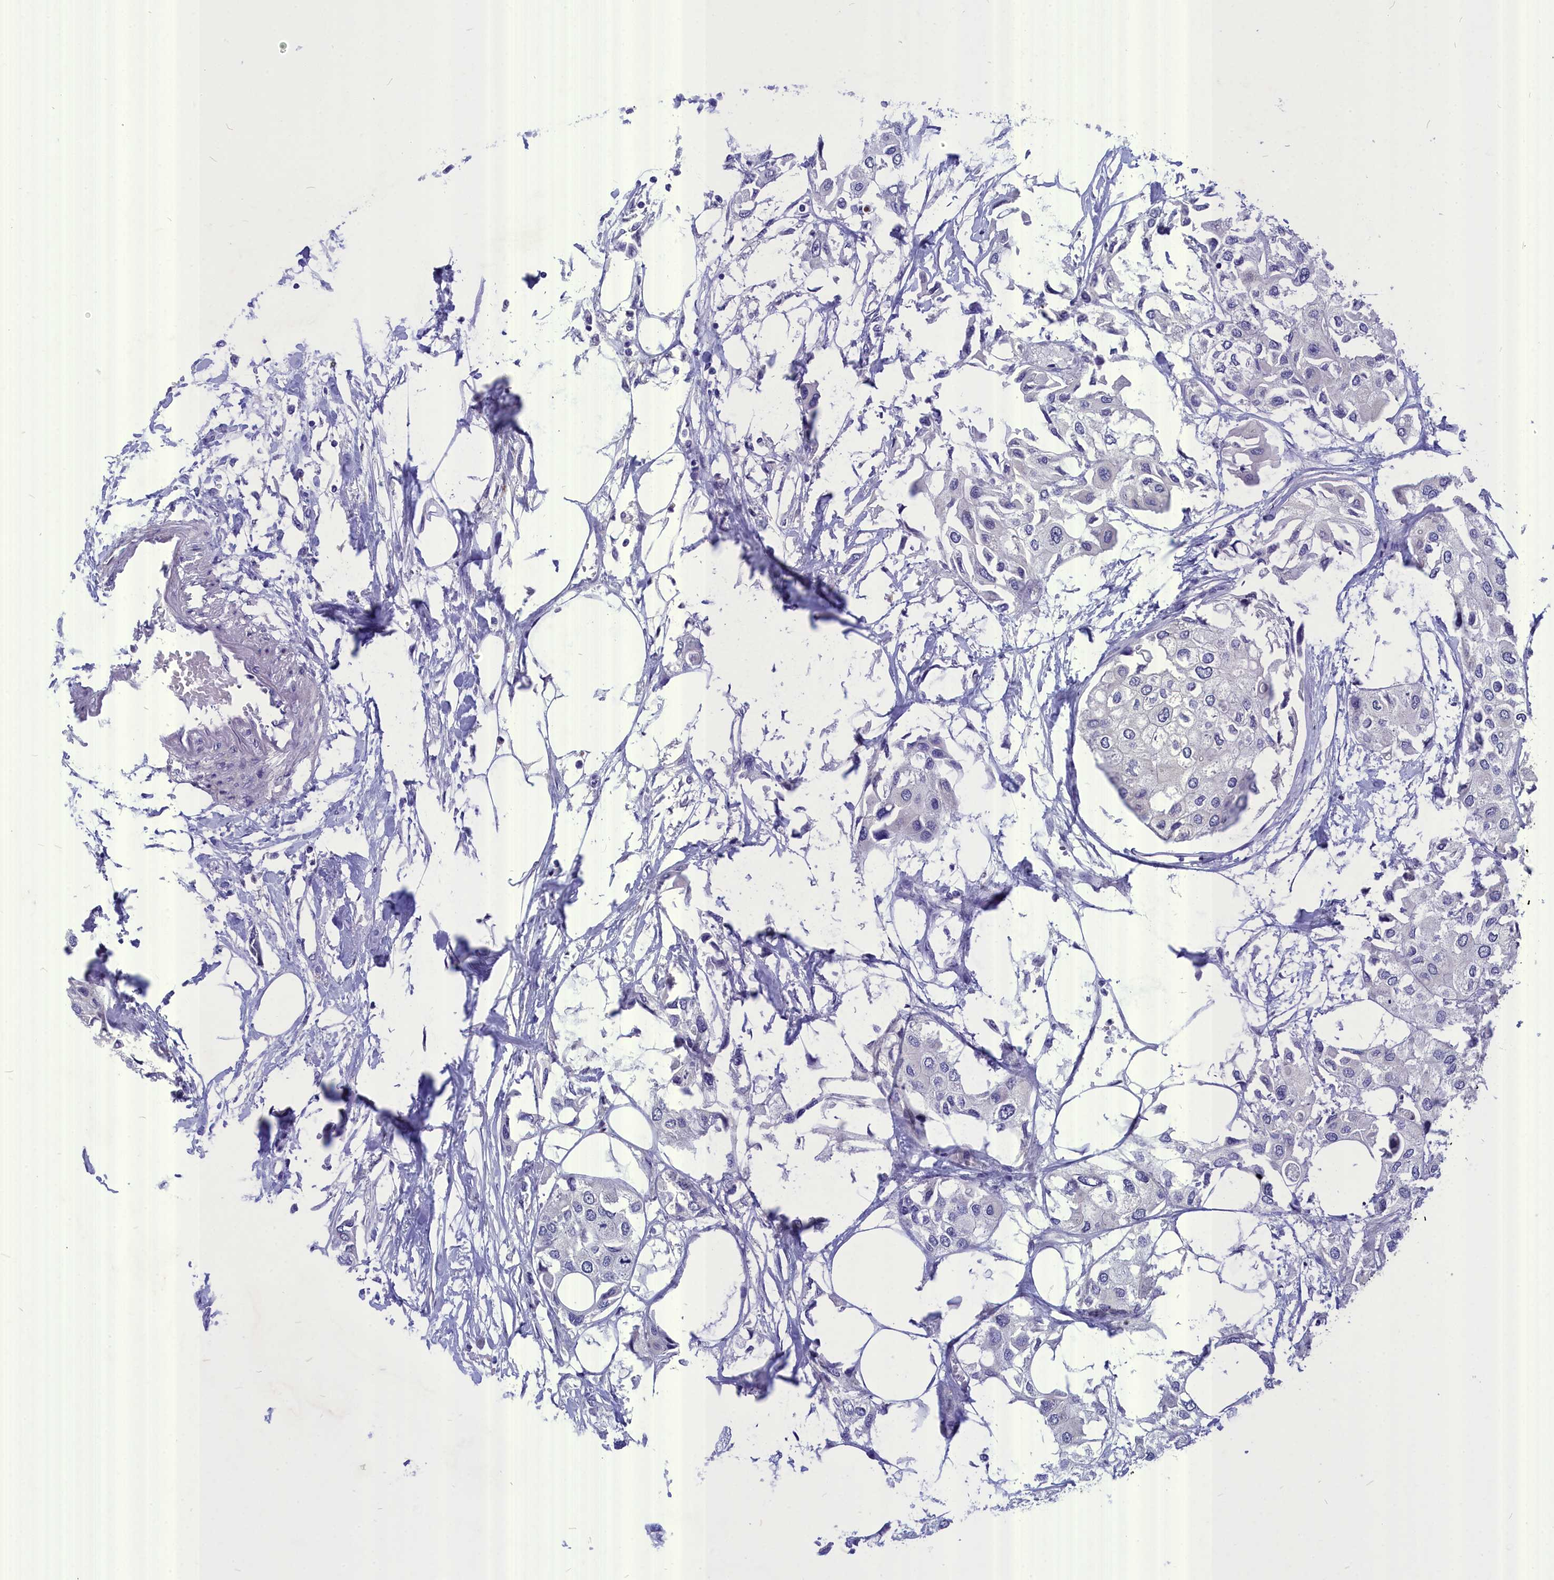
{"staining": {"intensity": "negative", "quantity": "none", "location": "none"}, "tissue": "urothelial cancer", "cell_type": "Tumor cells", "image_type": "cancer", "snomed": [{"axis": "morphology", "description": "Urothelial carcinoma, High grade"}, {"axis": "topography", "description": "Urinary bladder"}], "caption": "Immunohistochemistry photomicrograph of neoplastic tissue: human urothelial carcinoma (high-grade) stained with DAB displays no significant protein positivity in tumor cells. (DAB immunohistochemistry (IHC), high magnification).", "gene": "DEFB119", "patient": {"sex": "male", "age": 64}}